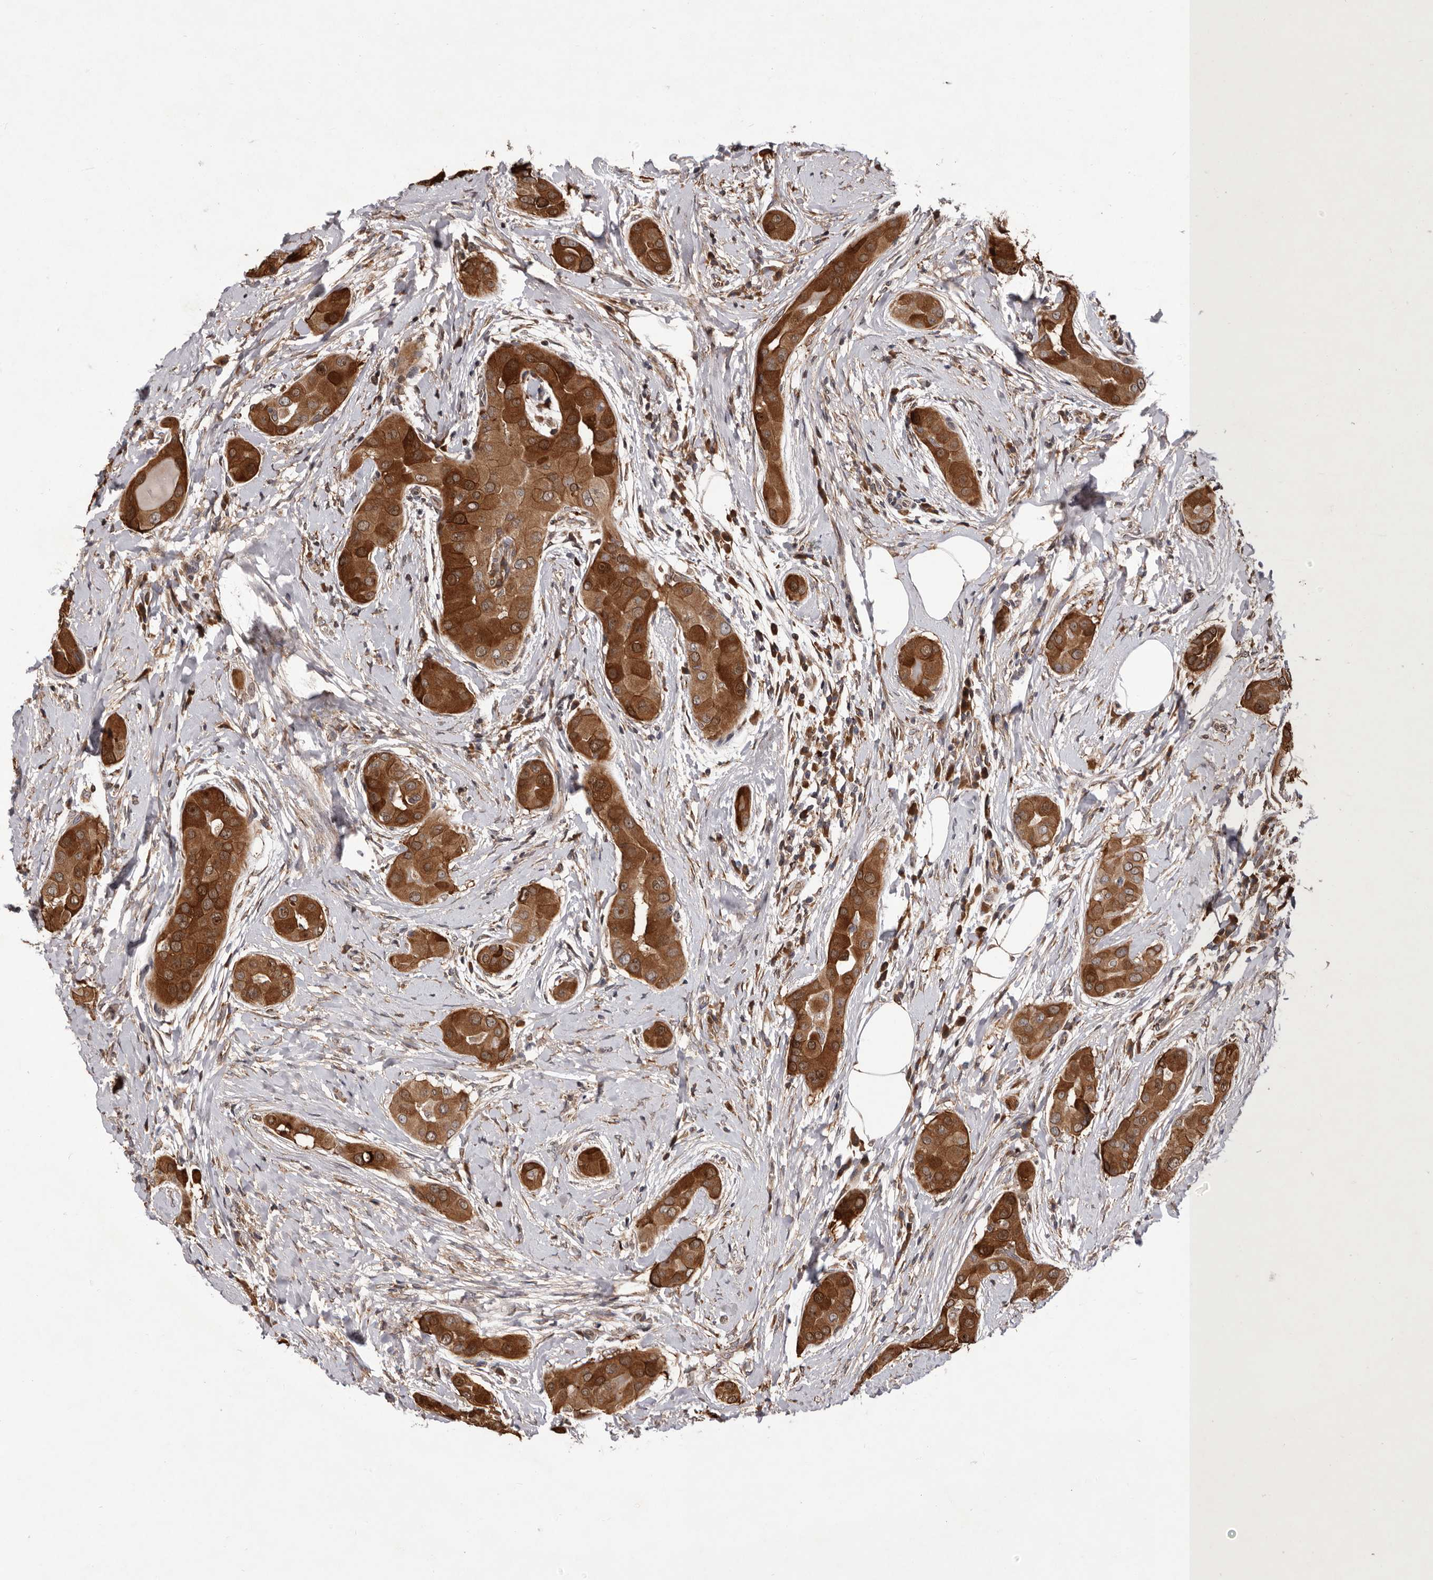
{"staining": {"intensity": "strong", "quantity": ">75%", "location": "cytoplasmic/membranous"}, "tissue": "thyroid cancer", "cell_type": "Tumor cells", "image_type": "cancer", "snomed": [{"axis": "morphology", "description": "Papillary adenocarcinoma, NOS"}, {"axis": "topography", "description": "Thyroid gland"}], "caption": "The micrograph demonstrates a brown stain indicating the presence of a protein in the cytoplasmic/membranous of tumor cells in thyroid cancer.", "gene": "GADD45B", "patient": {"sex": "male", "age": 33}}